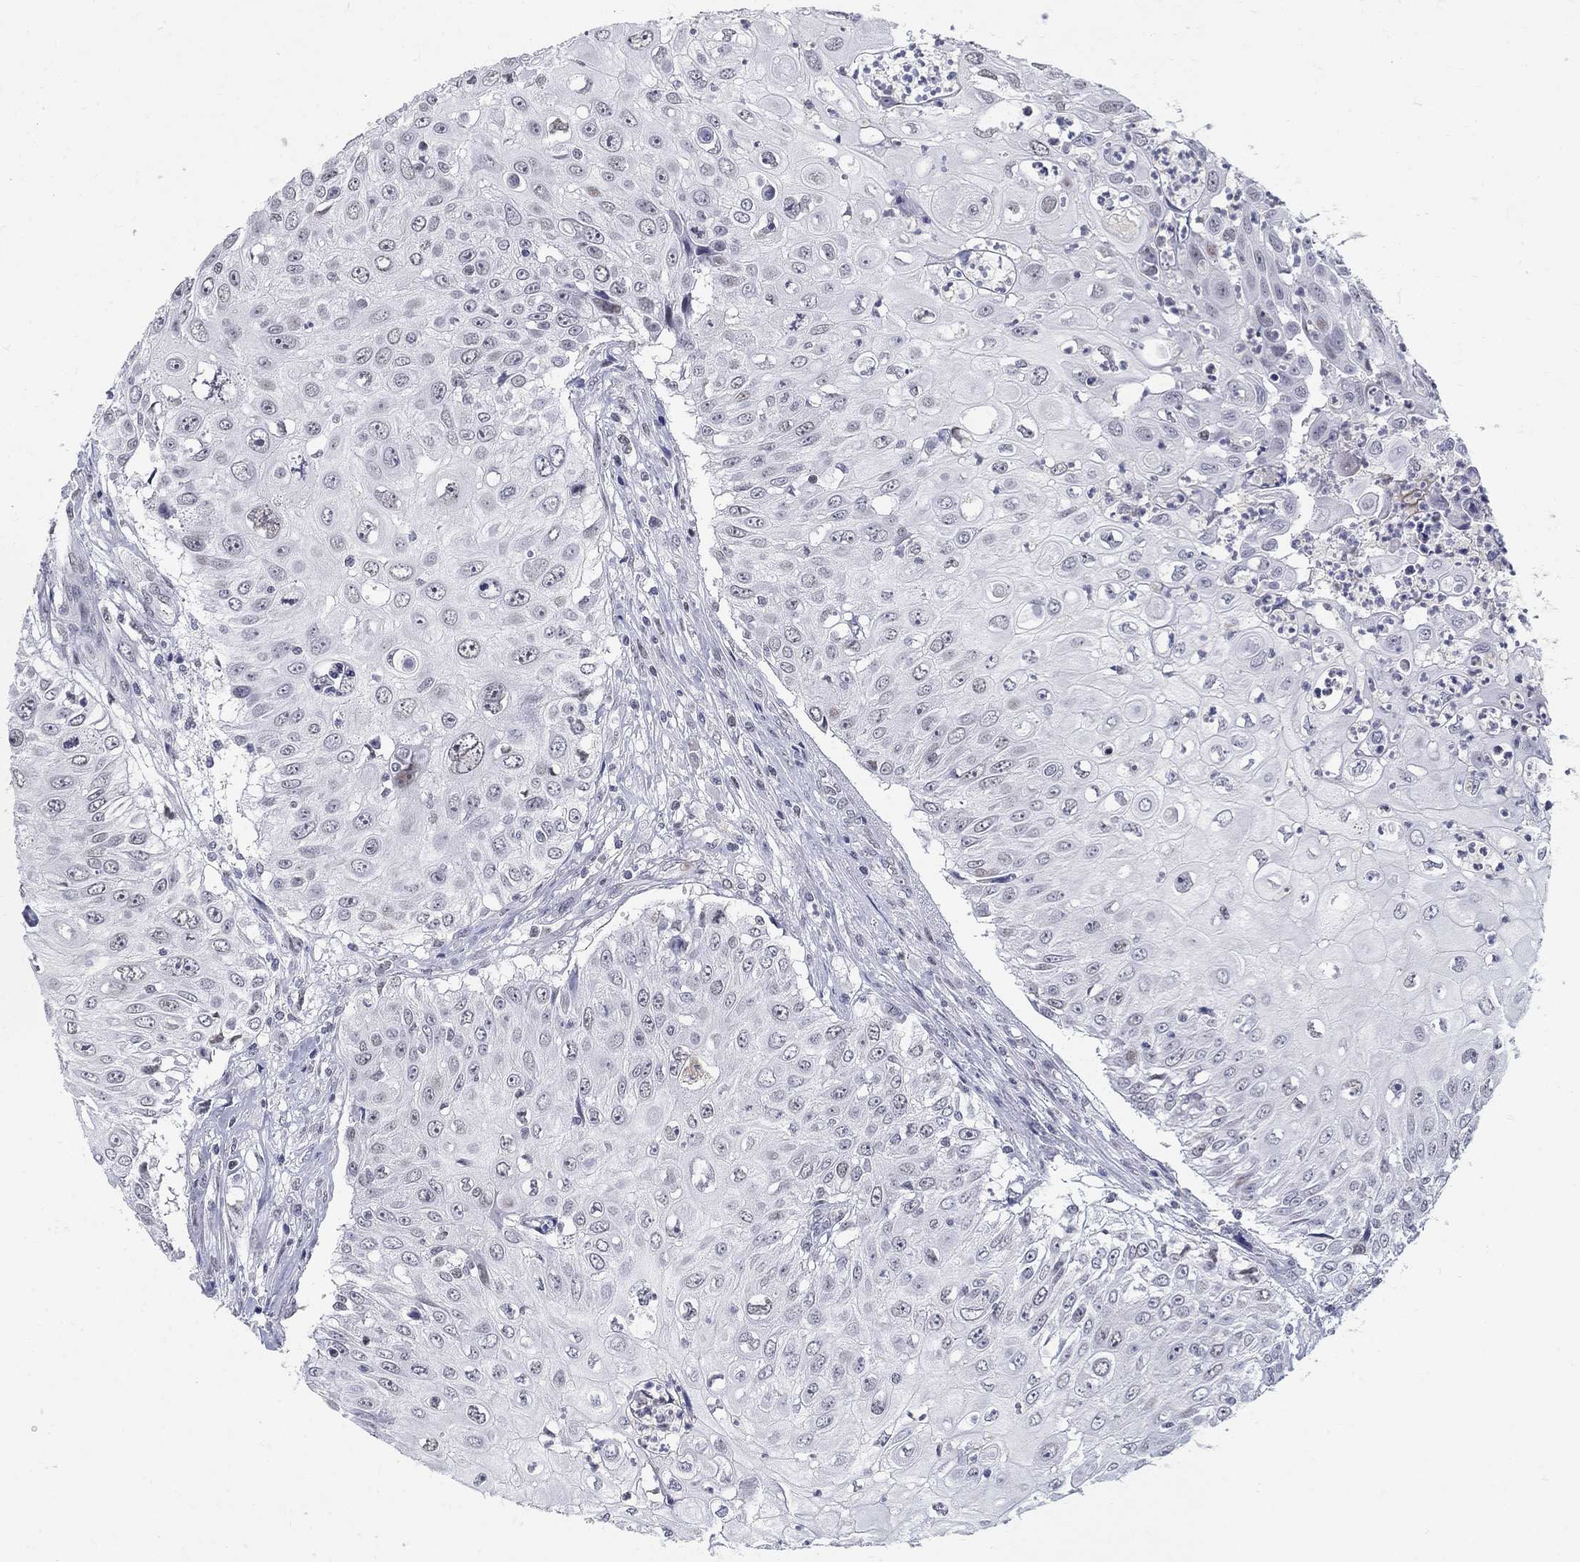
{"staining": {"intensity": "negative", "quantity": "none", "location": "none"}, "tissue": "urothelial cancer", "cell_type": "Tumor cells", "image_type": "cancer", "snomed": [{"axis": "morphology", "description": "Urothelial carcinoma, High grade"}, {"axis": "topography", "description": "Urinary bladder"}], "caption": "Tumor cells are negative for brown protein staining in urothelial cancer. The staining is performed using DAB brown chromogen with nuclei counter-stained in using hematoxylin.", "gene": "BHLHE22", "patient": {"sex": "female", "age": 79}}